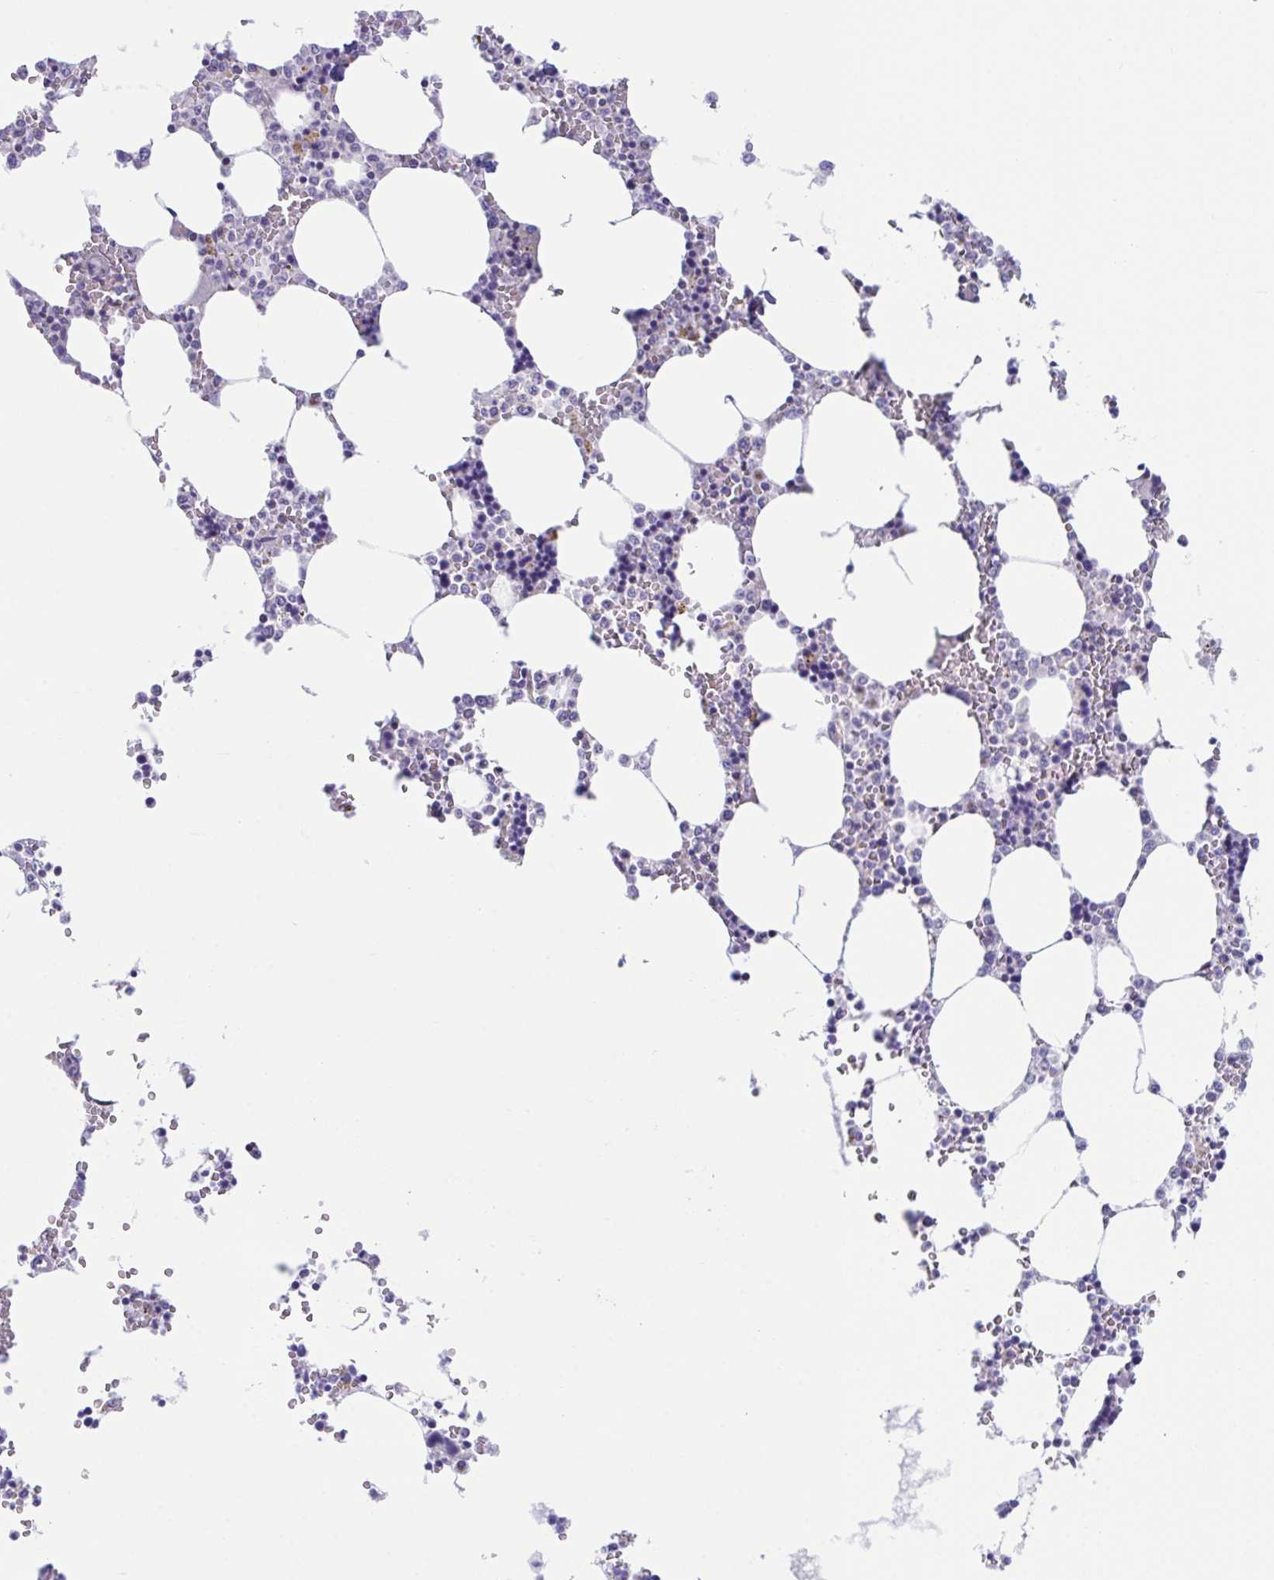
{"staining": {"intensity": "moderate", "quantity": "<25%", "location": "cytoplasmic/membranous"}, "tissue": "bone marrow", "cell_type": "Hematopoietic cells", "image_type": "normal", "snomed": [{"axis": "morphology", "description": "Normal tissue, NOS"}, {"axis": "topography", "description": "Bone marrow"}], "caption": "Brown immunohistochemical staining in benign bone marrow displays moderate cytoplasmic/membranous staining in about <25% of hematopoietic cells. The staining was performed using DAB (3,3'-diaminobenzidine) to visualize the protein expression in brown, while the nuclei were stained in blue with hematoxylin (Magnification: 20x).", "gene": "SCLY", "patient": {"sex": "male", "age": 64}}